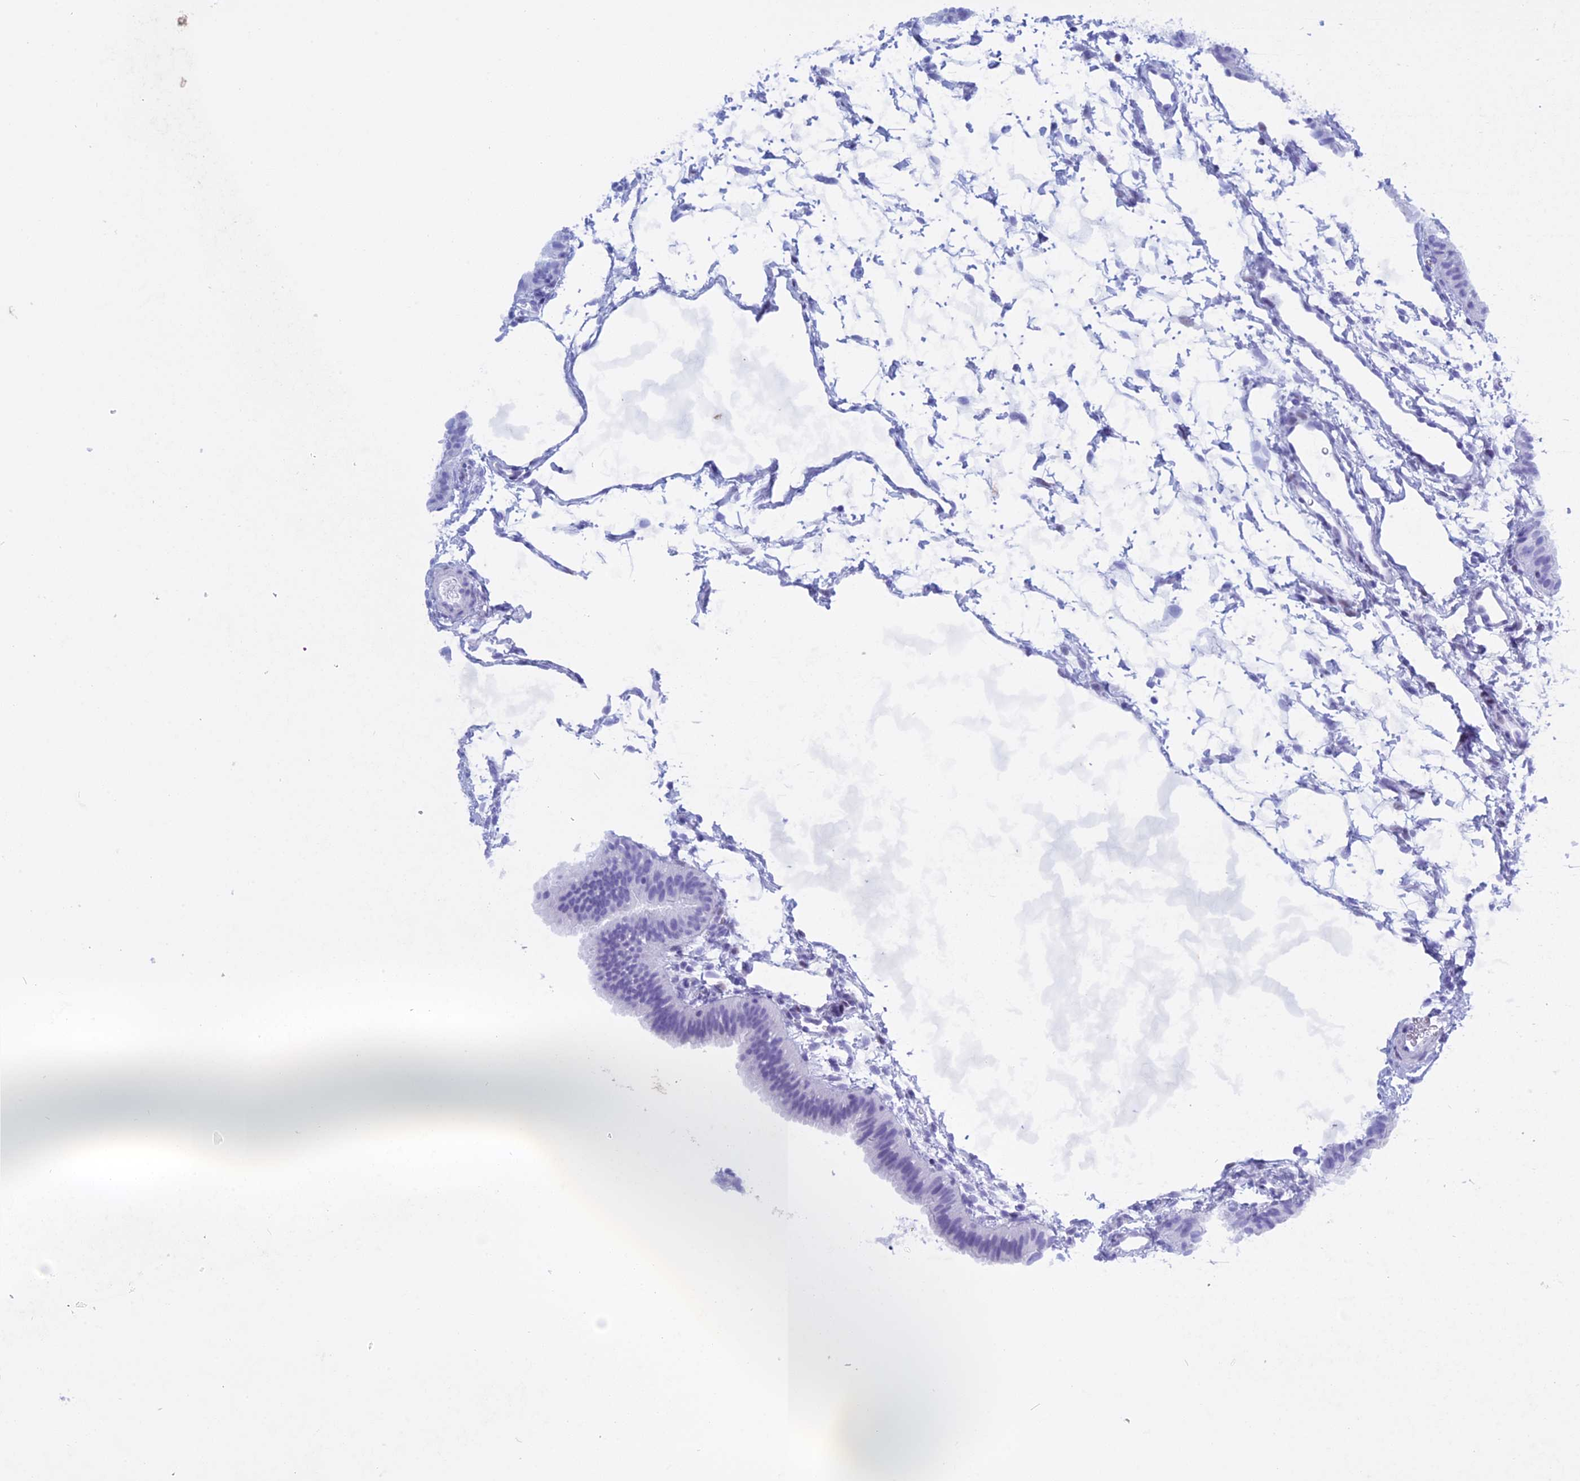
{"staining": {"intensity": "negative", "quantity": "none", "location": "none"}, "tissue": "fallopian tube", "cell_type": "Glandular cells", "image_type": "normal", "snomed": [{"axis": "morphology", "description": "Normal tissue, NOS"}, {"axis": "topography", "description": "Fallopian tube"}], "caption": "The photomicrograph demonstrates no significant staining in glandular cells of fallopian tube. (Brightfield microscopy of DAB immunohistochemistry at high magnification).", "gene": "KCTD21", "patient": {"sex": "female", "age": 35}}